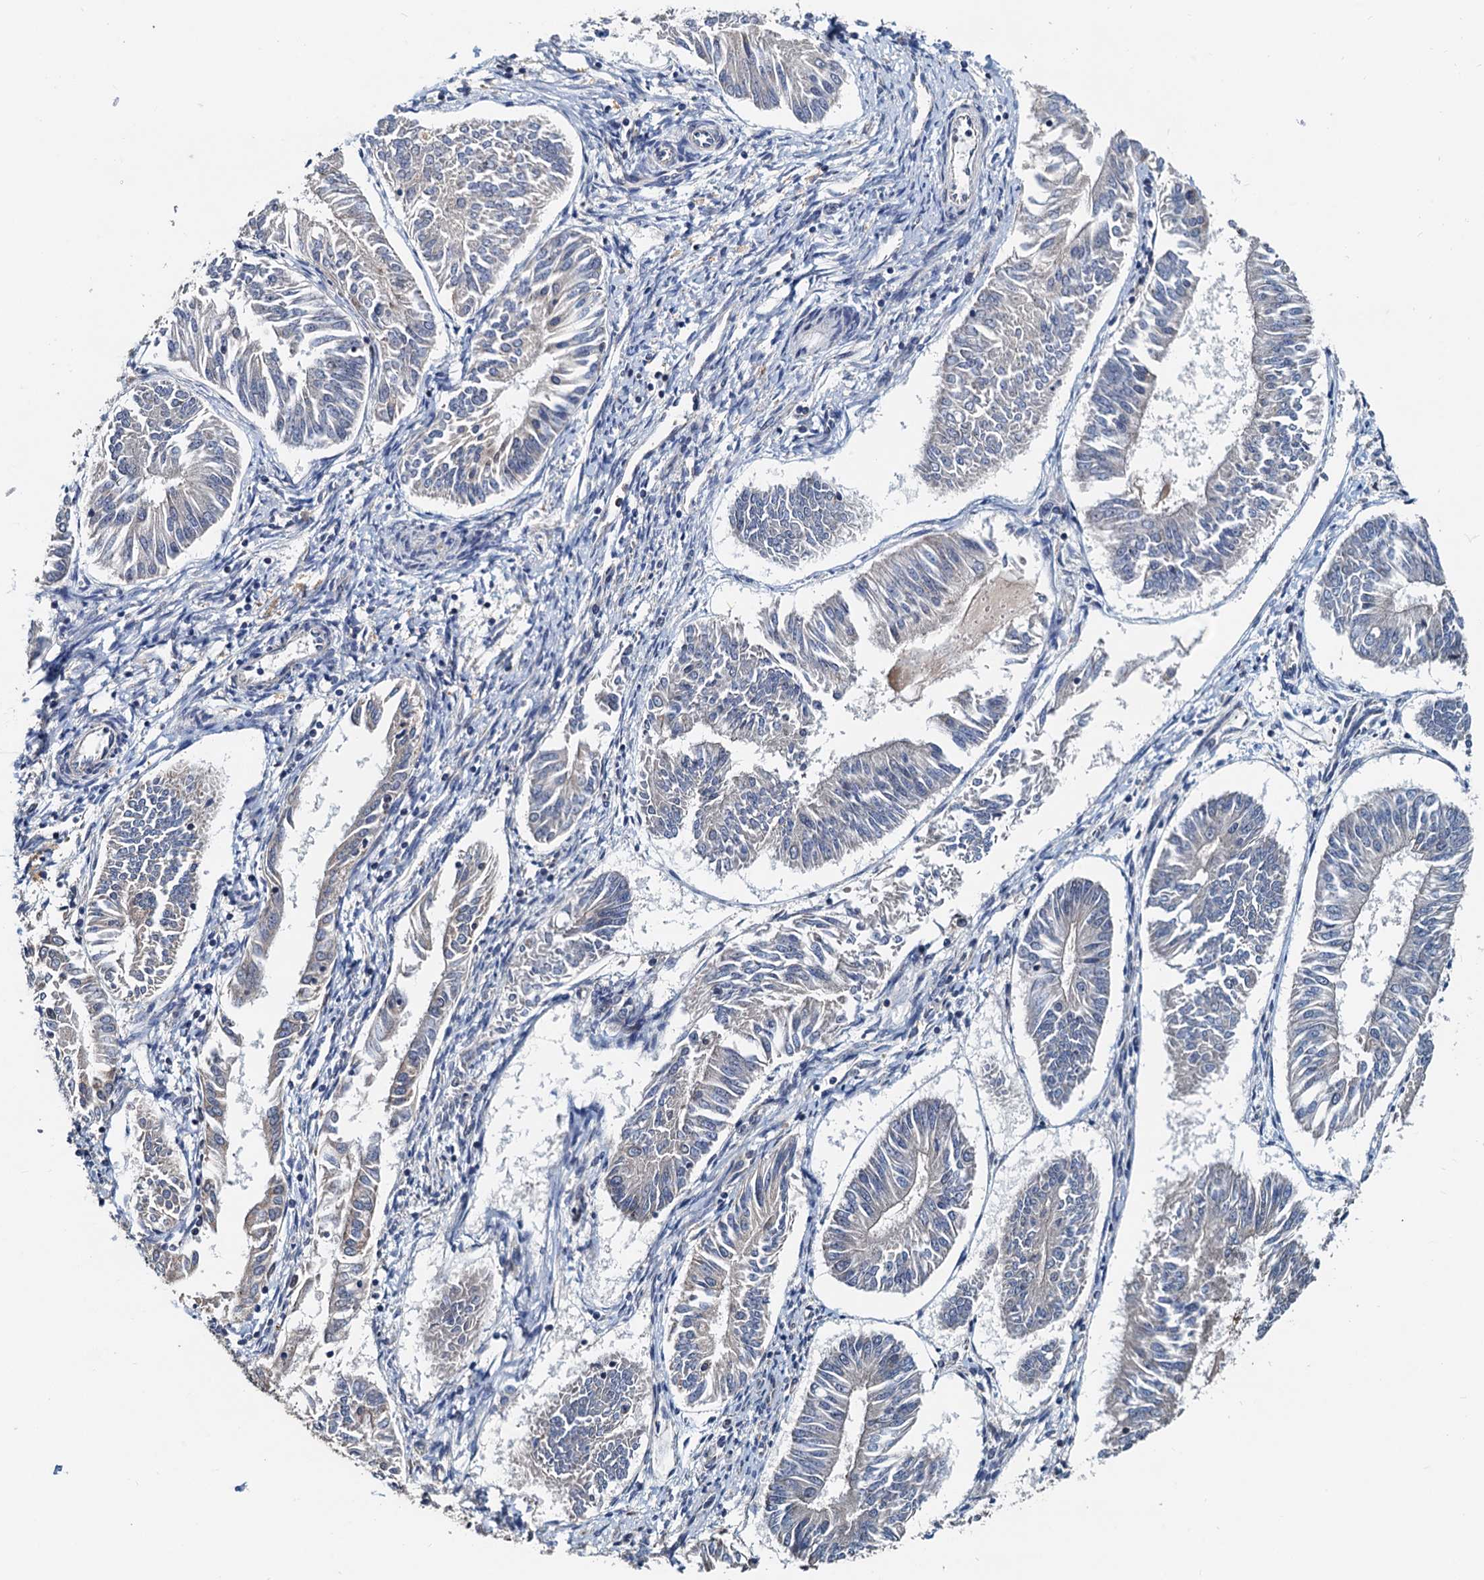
{"staining": {"intensity": "negative", "quantity": "none", "location": "none"}, "tissue": "endometrial cancer", "cell_type": "Tumor cells", "image_type": "cancer", "snomed": [{"axis": "morphology", "description": "Adenocarcinoma, NOS"}, {"axis": "topography", "description": "Endometrium"}], "caption": "Tumor cells are negative for protein expression in human endometrial cancer.", "gene": "MCMBP", "patient": {"sex": "female", "age": 58}}